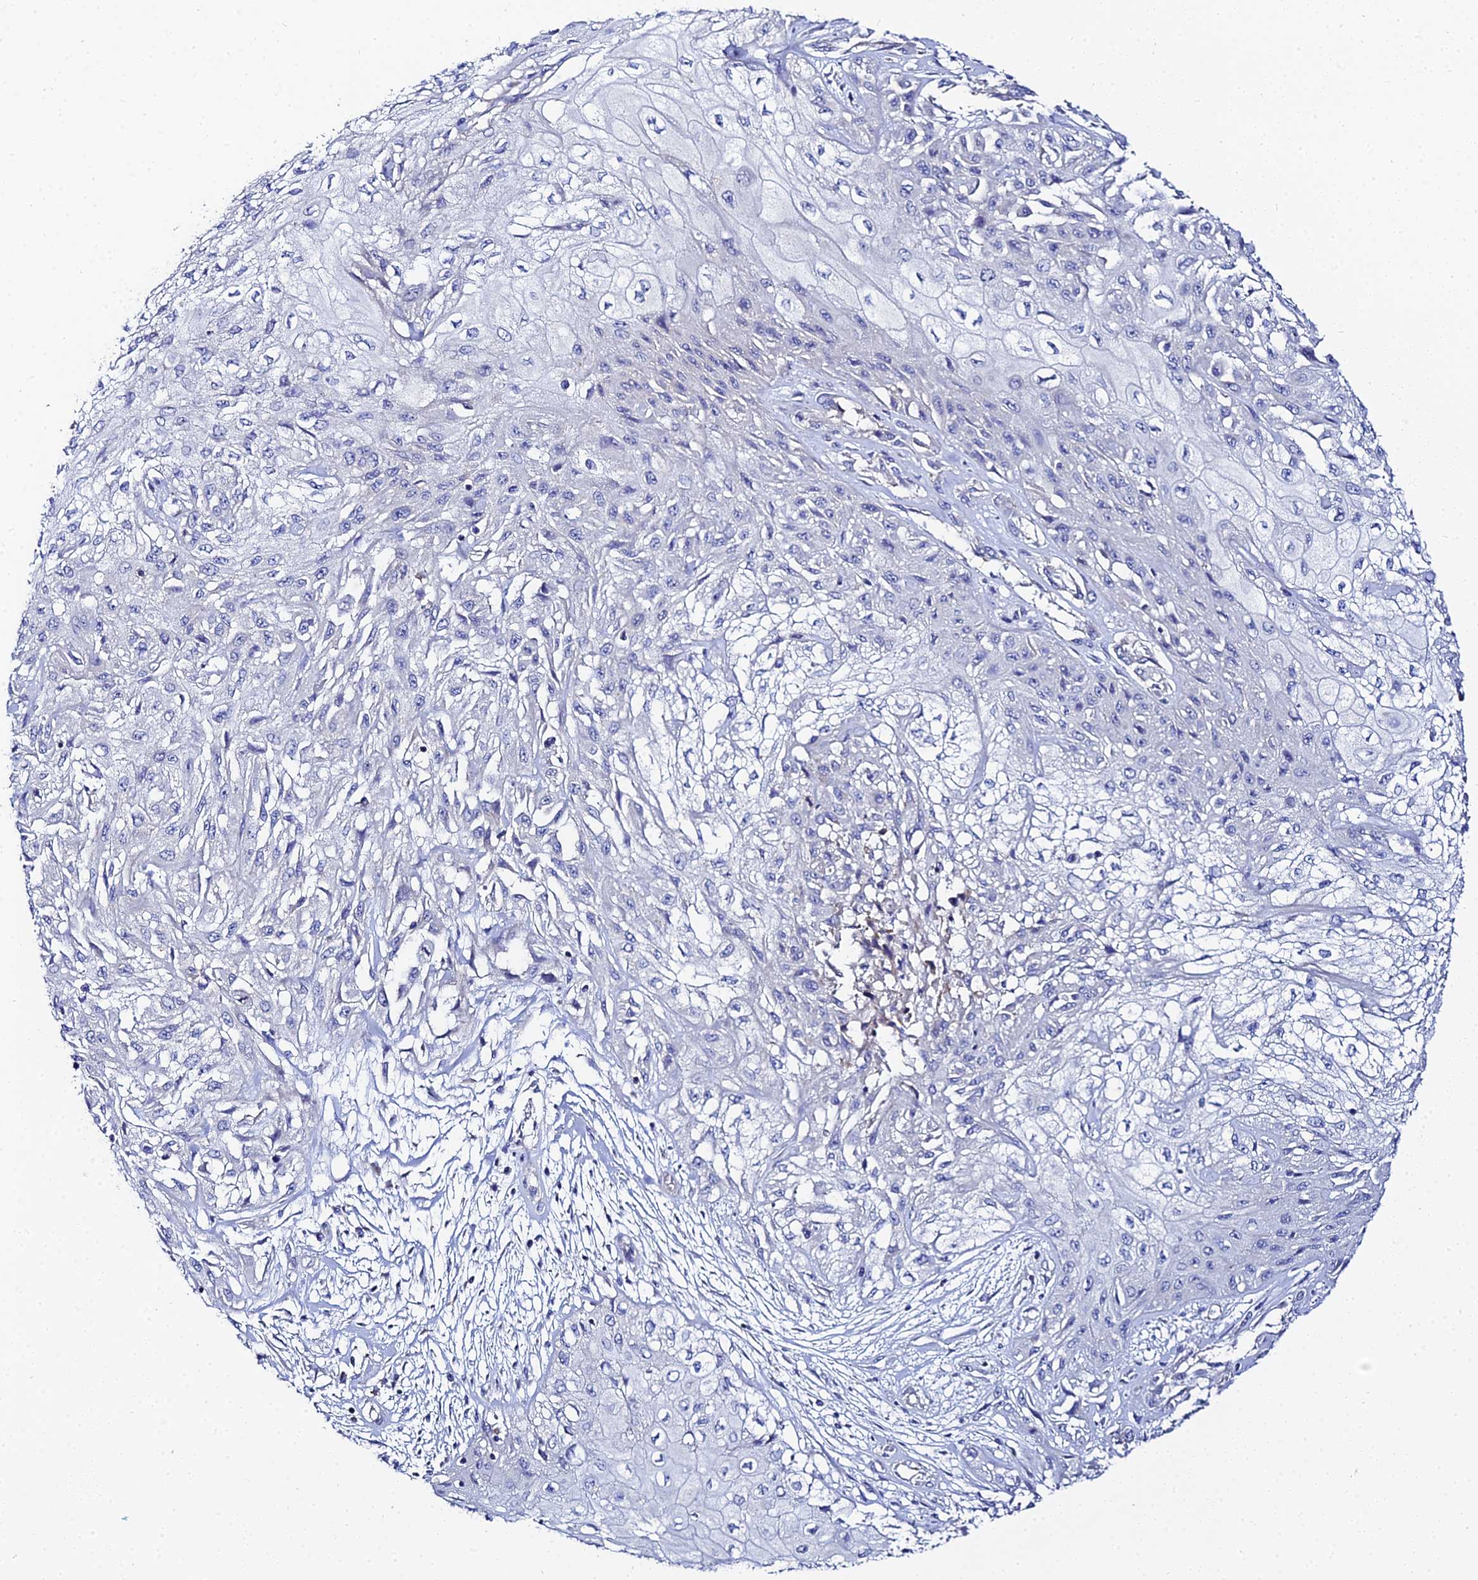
{"staining": {"intensity": "negative", "quantity": "none", "location": "none"}, "tissue": "skin cancer", "cell_type": "Tumor cells", "image_type": "cancer", "snomed": [{"axis": "morphology", "description": "Squamous cell carcinoma, NOS"}, {"axis": "morphology", "description": "Squamous cell carcinoma, metastatic, NOS"}, {"axis": "topography", "description": "Skin"}, {"axis": "topography", "description": "Lymph node"}], "caption": "There is no significant positivity in tumor cells of skin cancer (metastatic squamous cell carcinoma).", "gene": "APOBEC3H", "patient": {"sex": "male", "age": 75}}